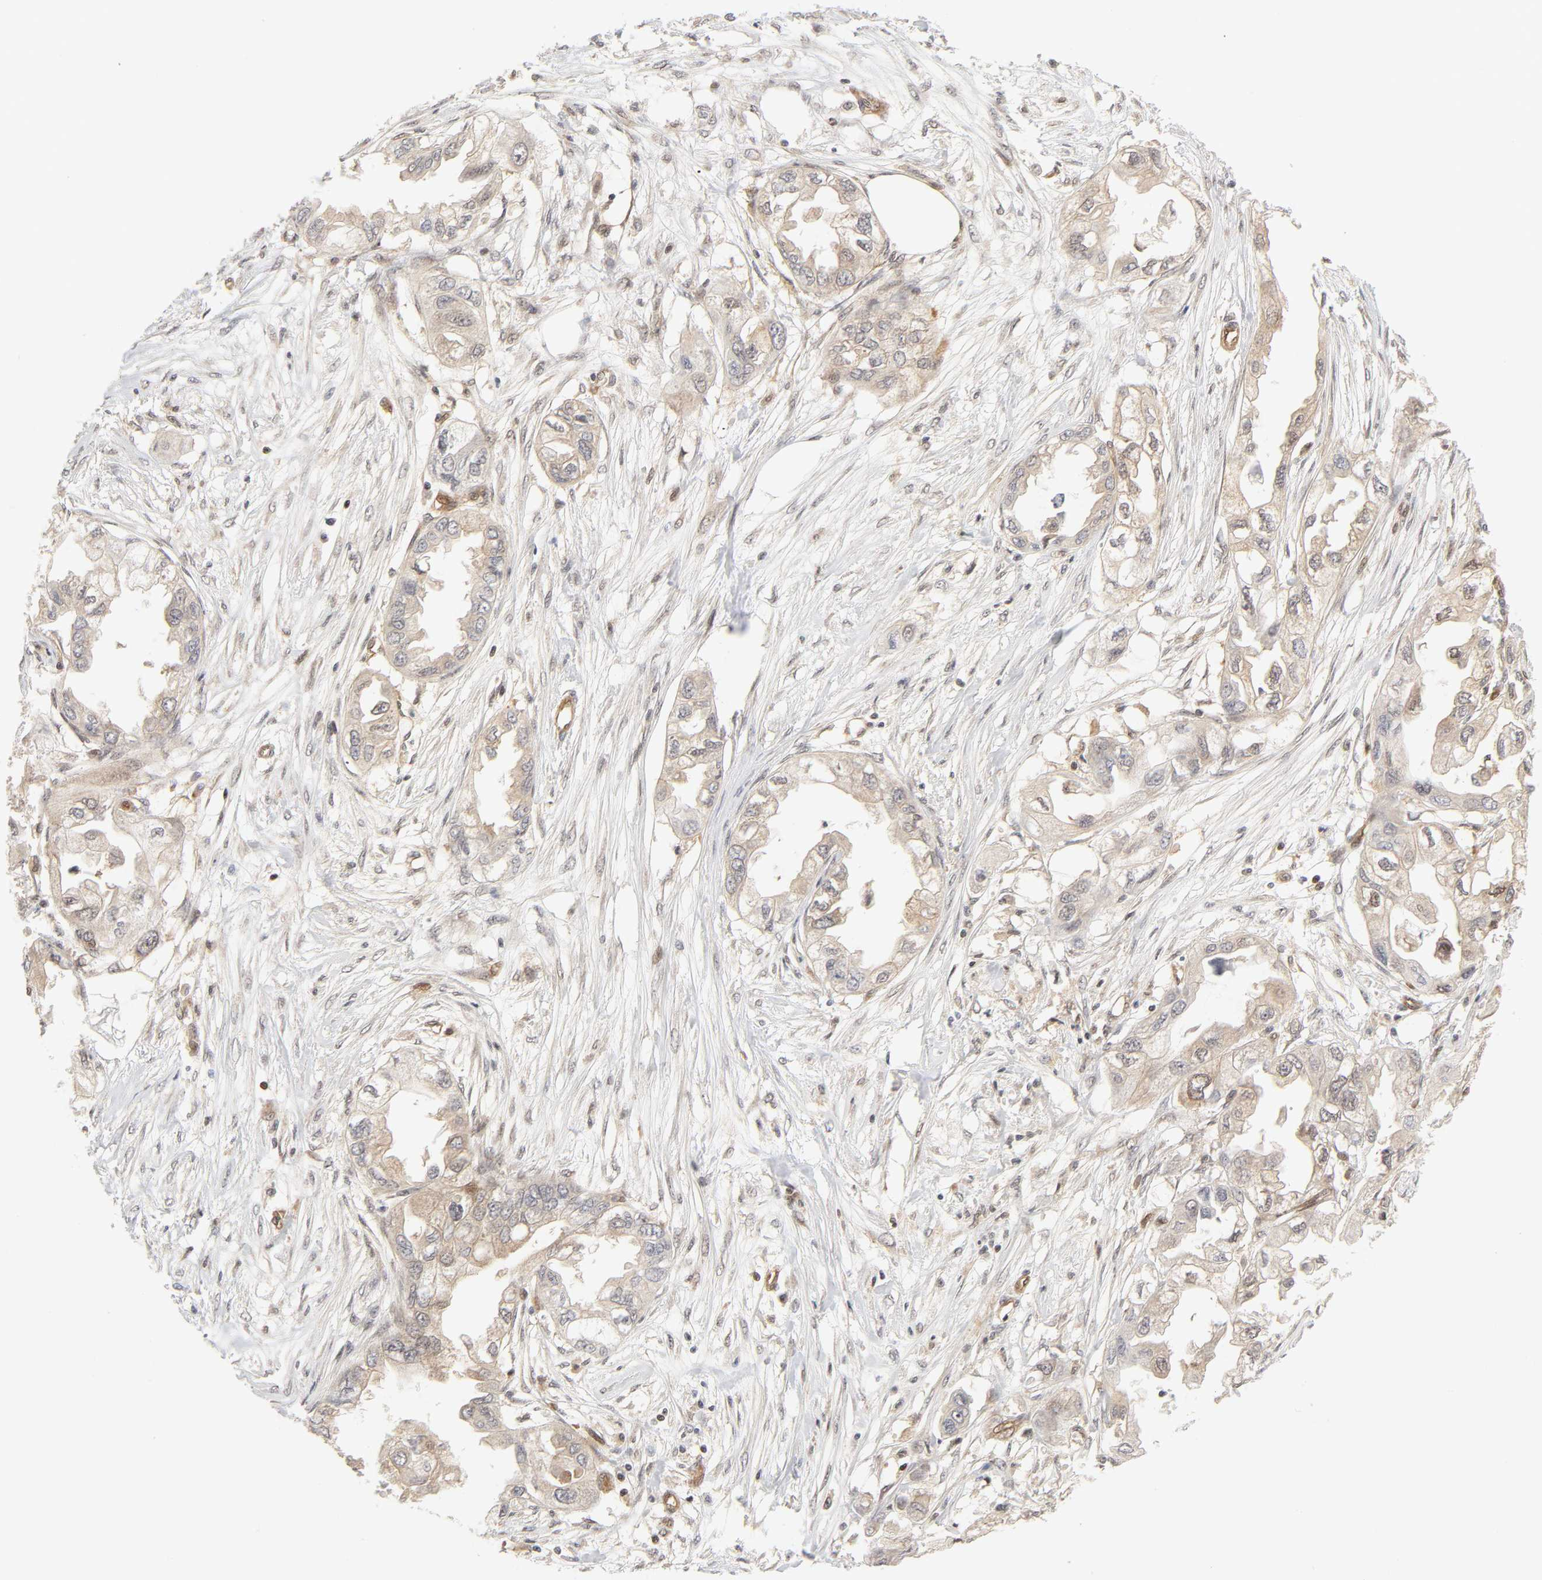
{"staining": {"intensity": "weak", "quantity": ">75%", "location": "cytoplasmic/membranous,nuclear"}, "tissue": "endometrial cancer", "cell_type": "Tumor cells", "image_type": "cancer", "snomed": [{"axis": "morphology", "description": "Adenocarcinoma, NOS"}, {"axis": "topography", "description": "Endometrium"}], "caption": "Immunohistochemical staining of human endometrial adenocarcinoma reveals low levels of weak cytoplasmic/membranous and nuclear expression in approximately >75% of tumor cells.", "gene": "CDC37", "patient": {"sex": "female", "age": 67}}